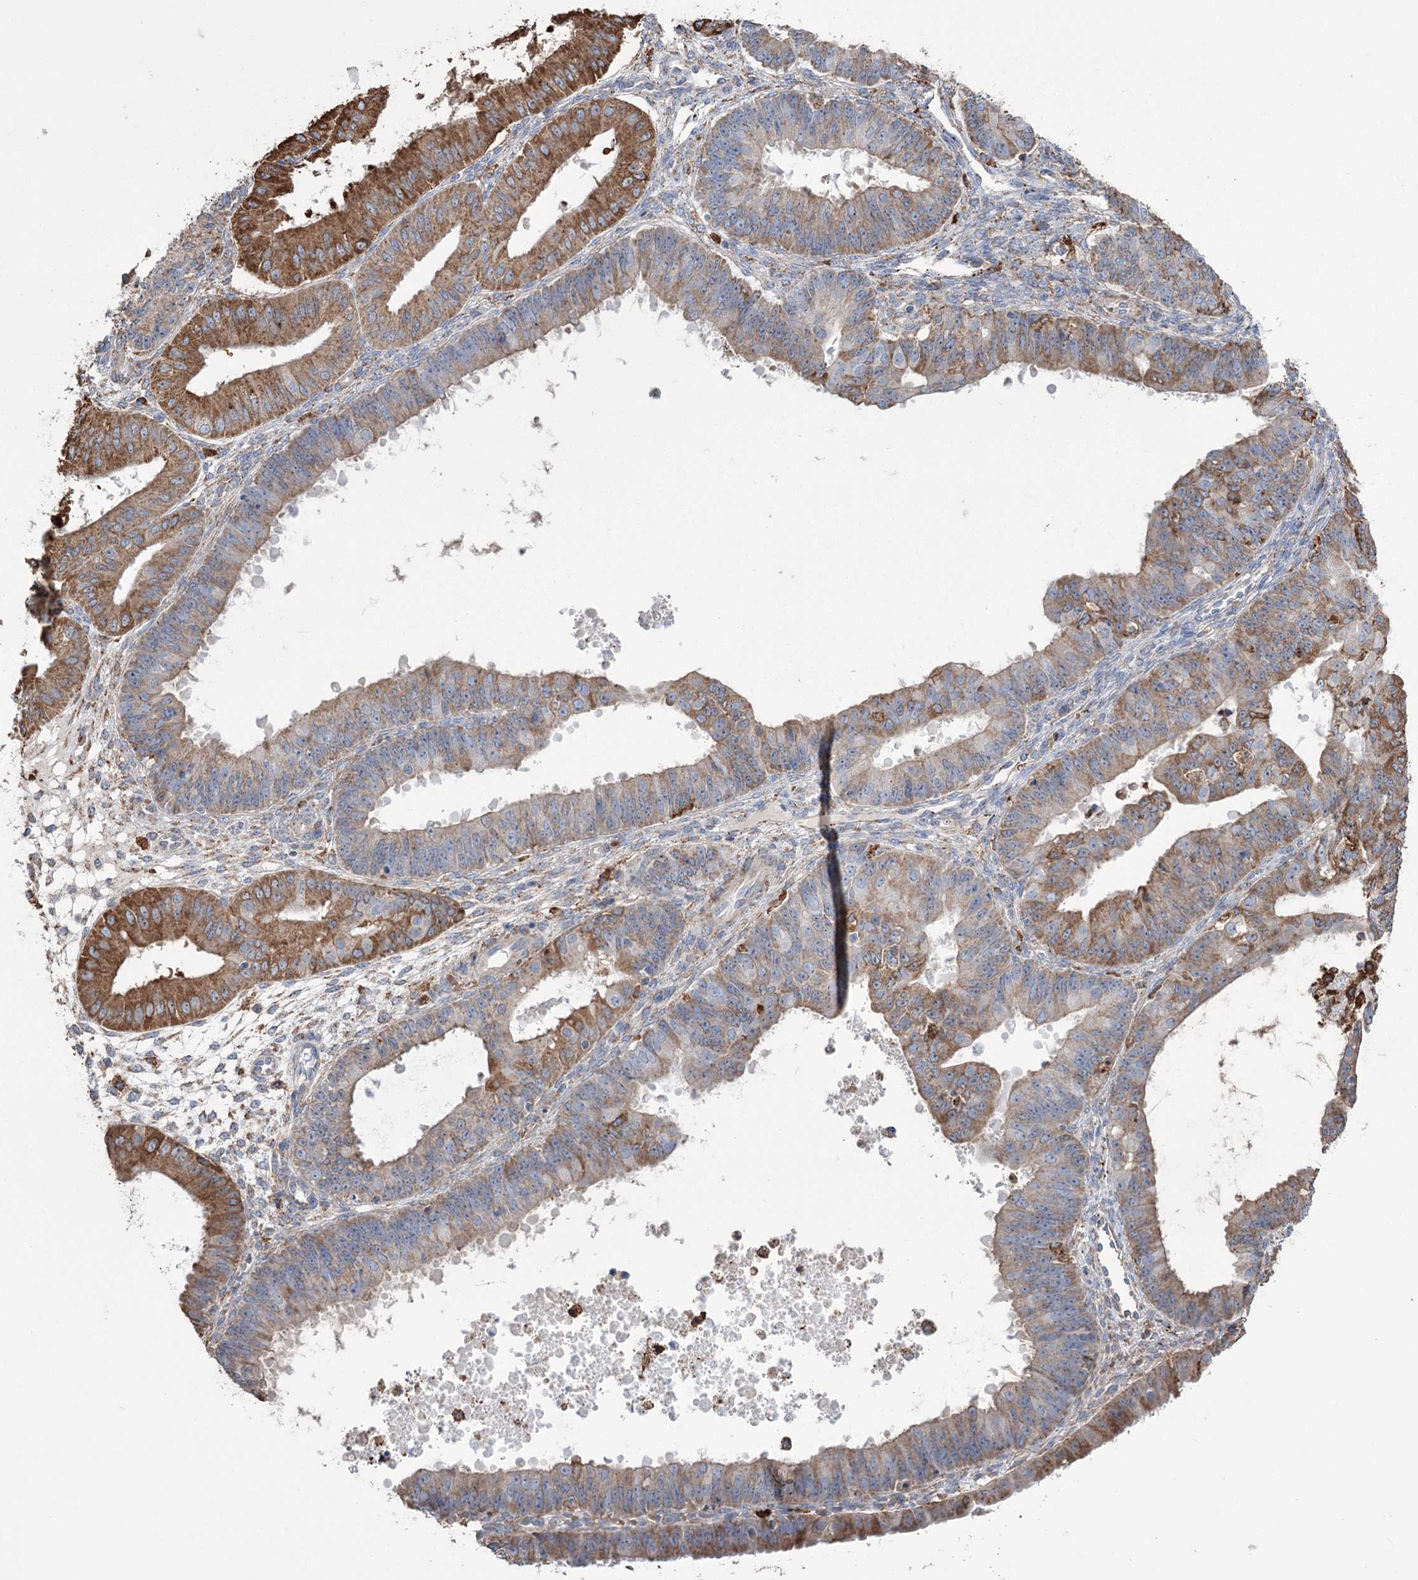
{"staining": {"intensity": "strong", "quantity": "25%-75%", "location": "cytoplasmic/membranous"}, "tissue": "ovarian cancer", "cell_type": "Tumor cells", "image_type": "cancer", "snomed": [{"axis": "morphology", "description": "Carcinoma, endometroid"}, {"axis": "topography", "description": "Appendix"}, {"axis": "topography", "description": "Ovary"}], "caption": "Ovarian cancer (endometroid carcinoma) was stained to show a protein in brown. There is high levels of strong cytoplasmic/membranous staining in approximately 25%-75% of tumor cells. The staining was performed using DAB (3,3'-diaminobenzidine) to visualize the protein expression in brown, while the nuclei were stained in blue with hematoxylin (Magnification: 20x).", "gene": "TRIM71", "patient": {"sex": "female", "age": 42}}